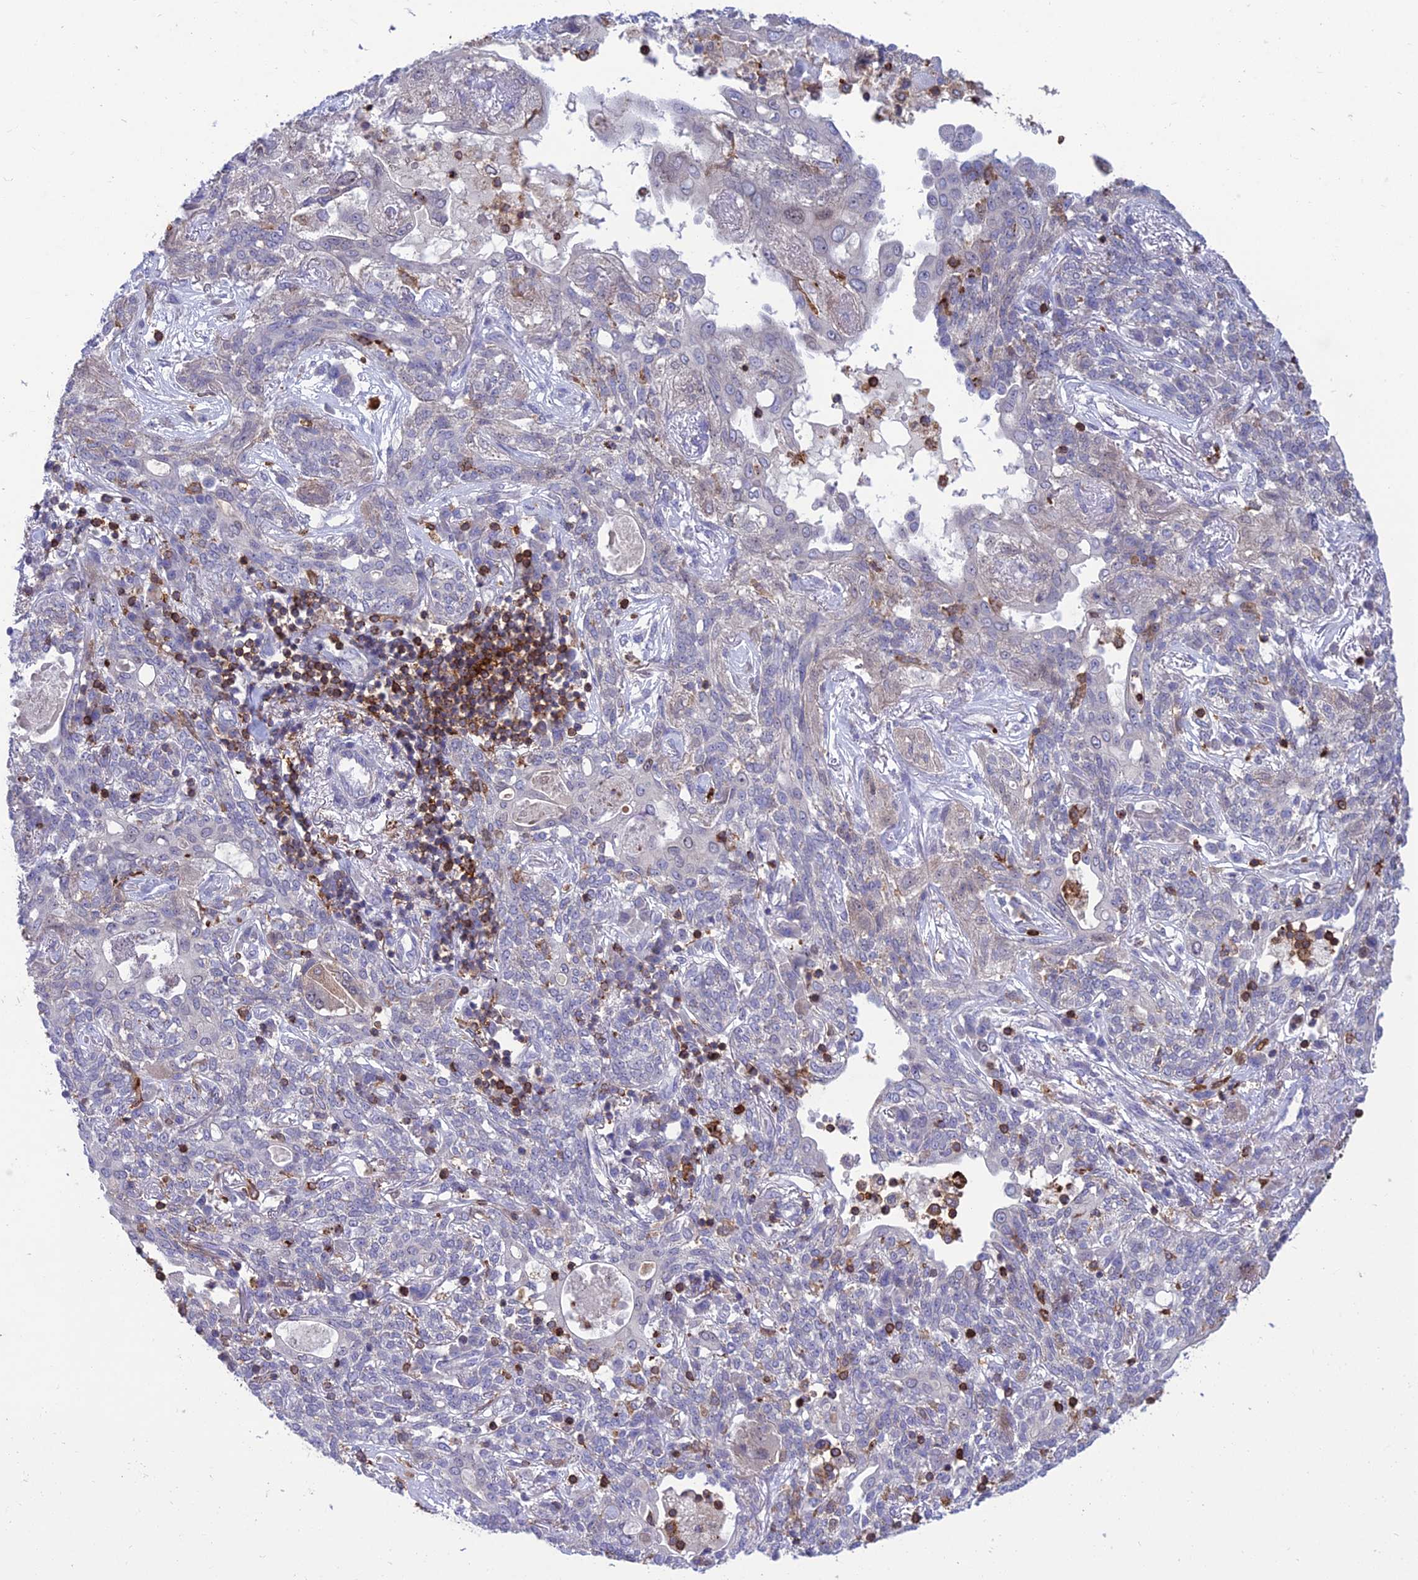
{"staining": {"intensity": "negative", "quantity": "none", "location": "none"}, "tissue": "lung cancer", "cell_type": "Tumor cells", "image_type": "cancer", "snomed": [{"axis": "morphology", "description": "Squamous cell carcinoma, NOS"}, {"axis": "topography", "description": "Lung"}], "caption": "Human squamous cell carcinoma (lung) stained for a protein using IHC demonstrates no positivity in tumor cells.", "gene": "FAM76A", "patient": {"sex": "female", "age": 70}}